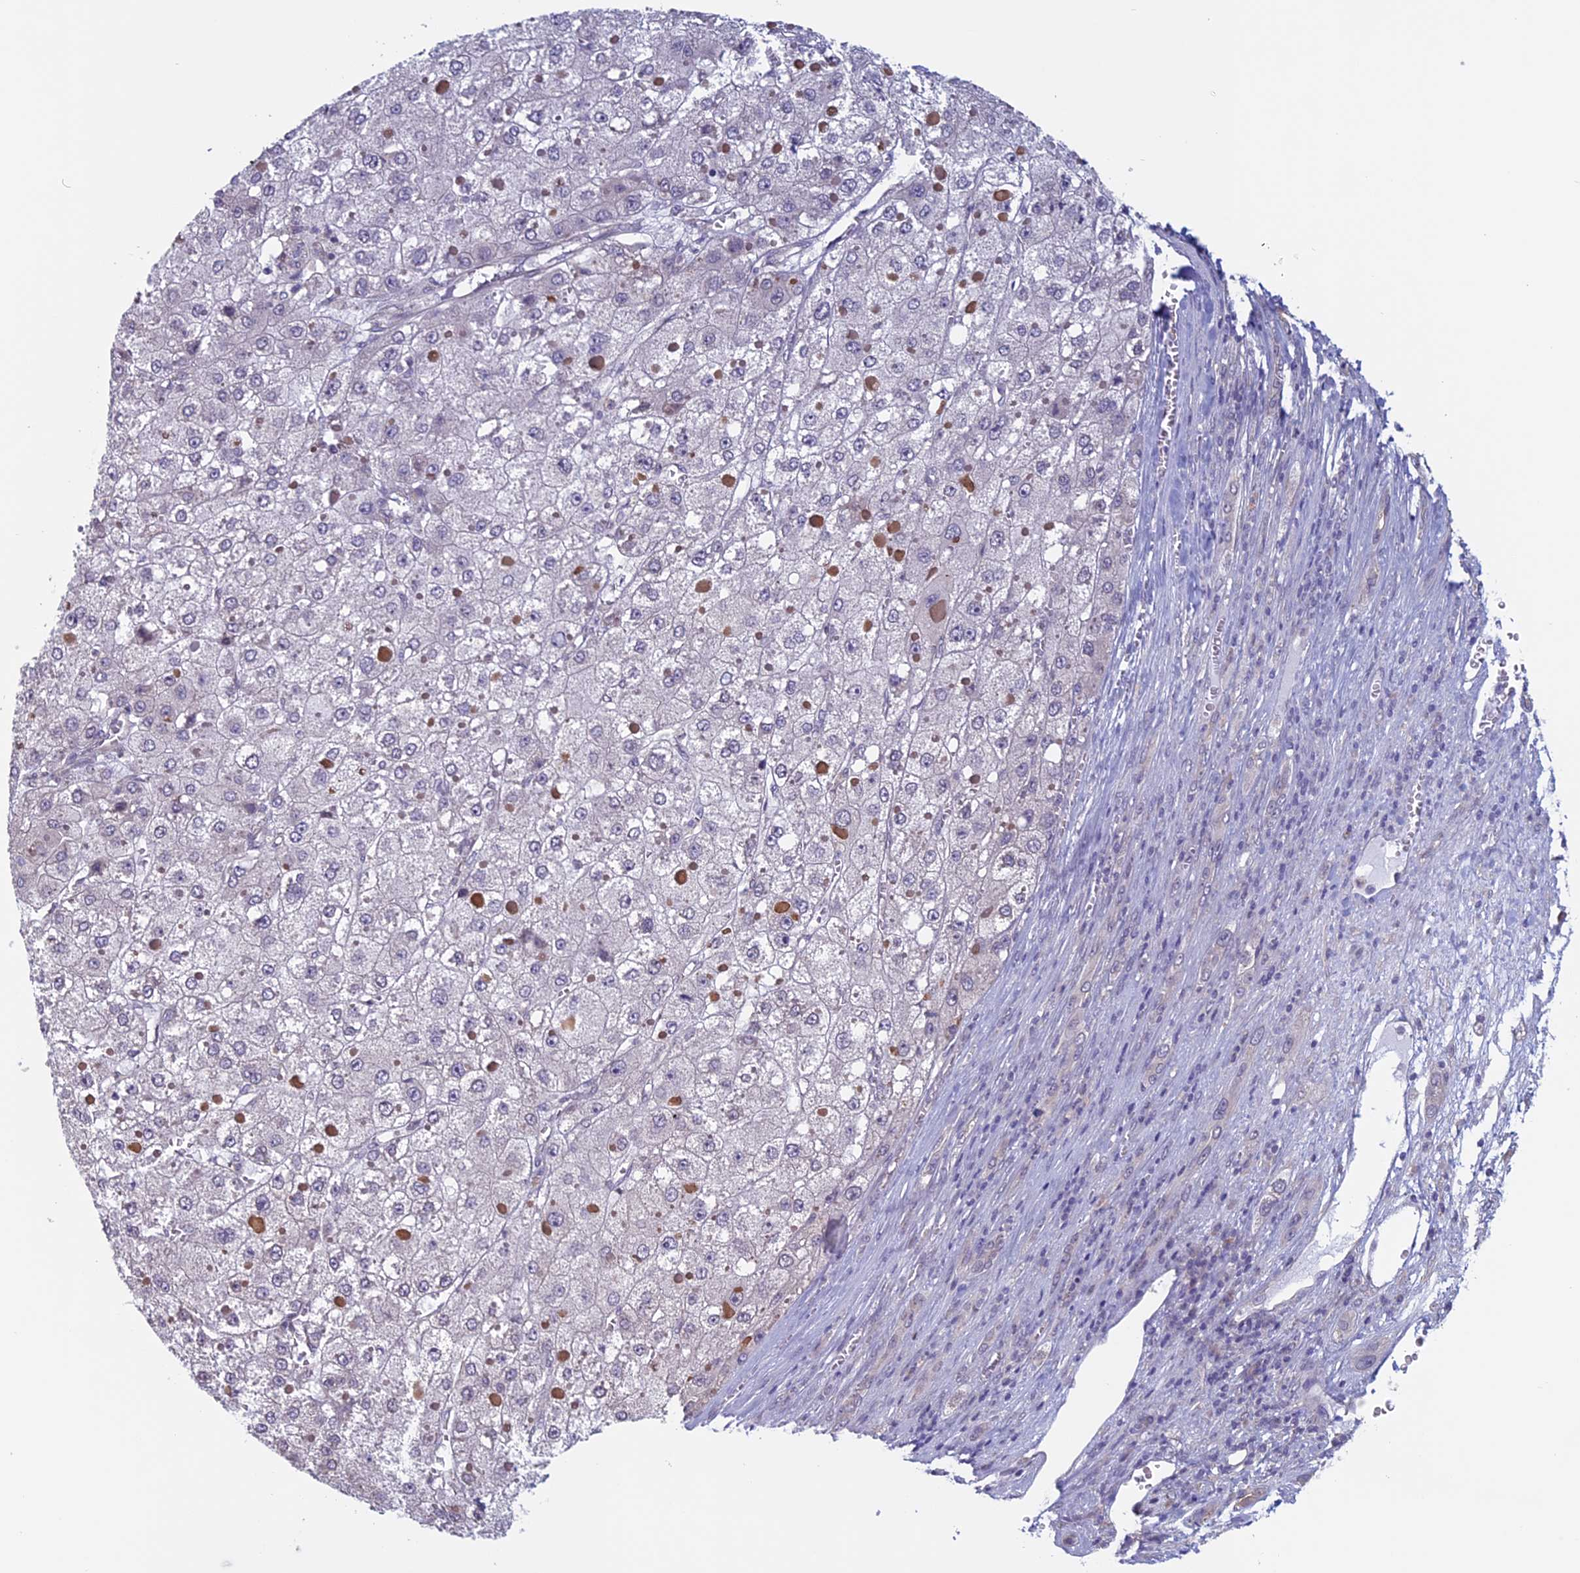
{"staining": {"intensity": "negative", "quantity": "none", "location": "none"}, "tissue": "liver cancer", "cell_type": "Tumor cells", "image_type": "cancer", "snomed": [{"axis": "morphology", "description": "Carcinoma, Hepatocellular, NOS"}, {"axis": "topography", "description": "Liver"}], "caption": "There is no significant staining in tumor cells of liver cancer.", "gene": "SLC1A6", "patient": {"sex": "female", "age": 73}}